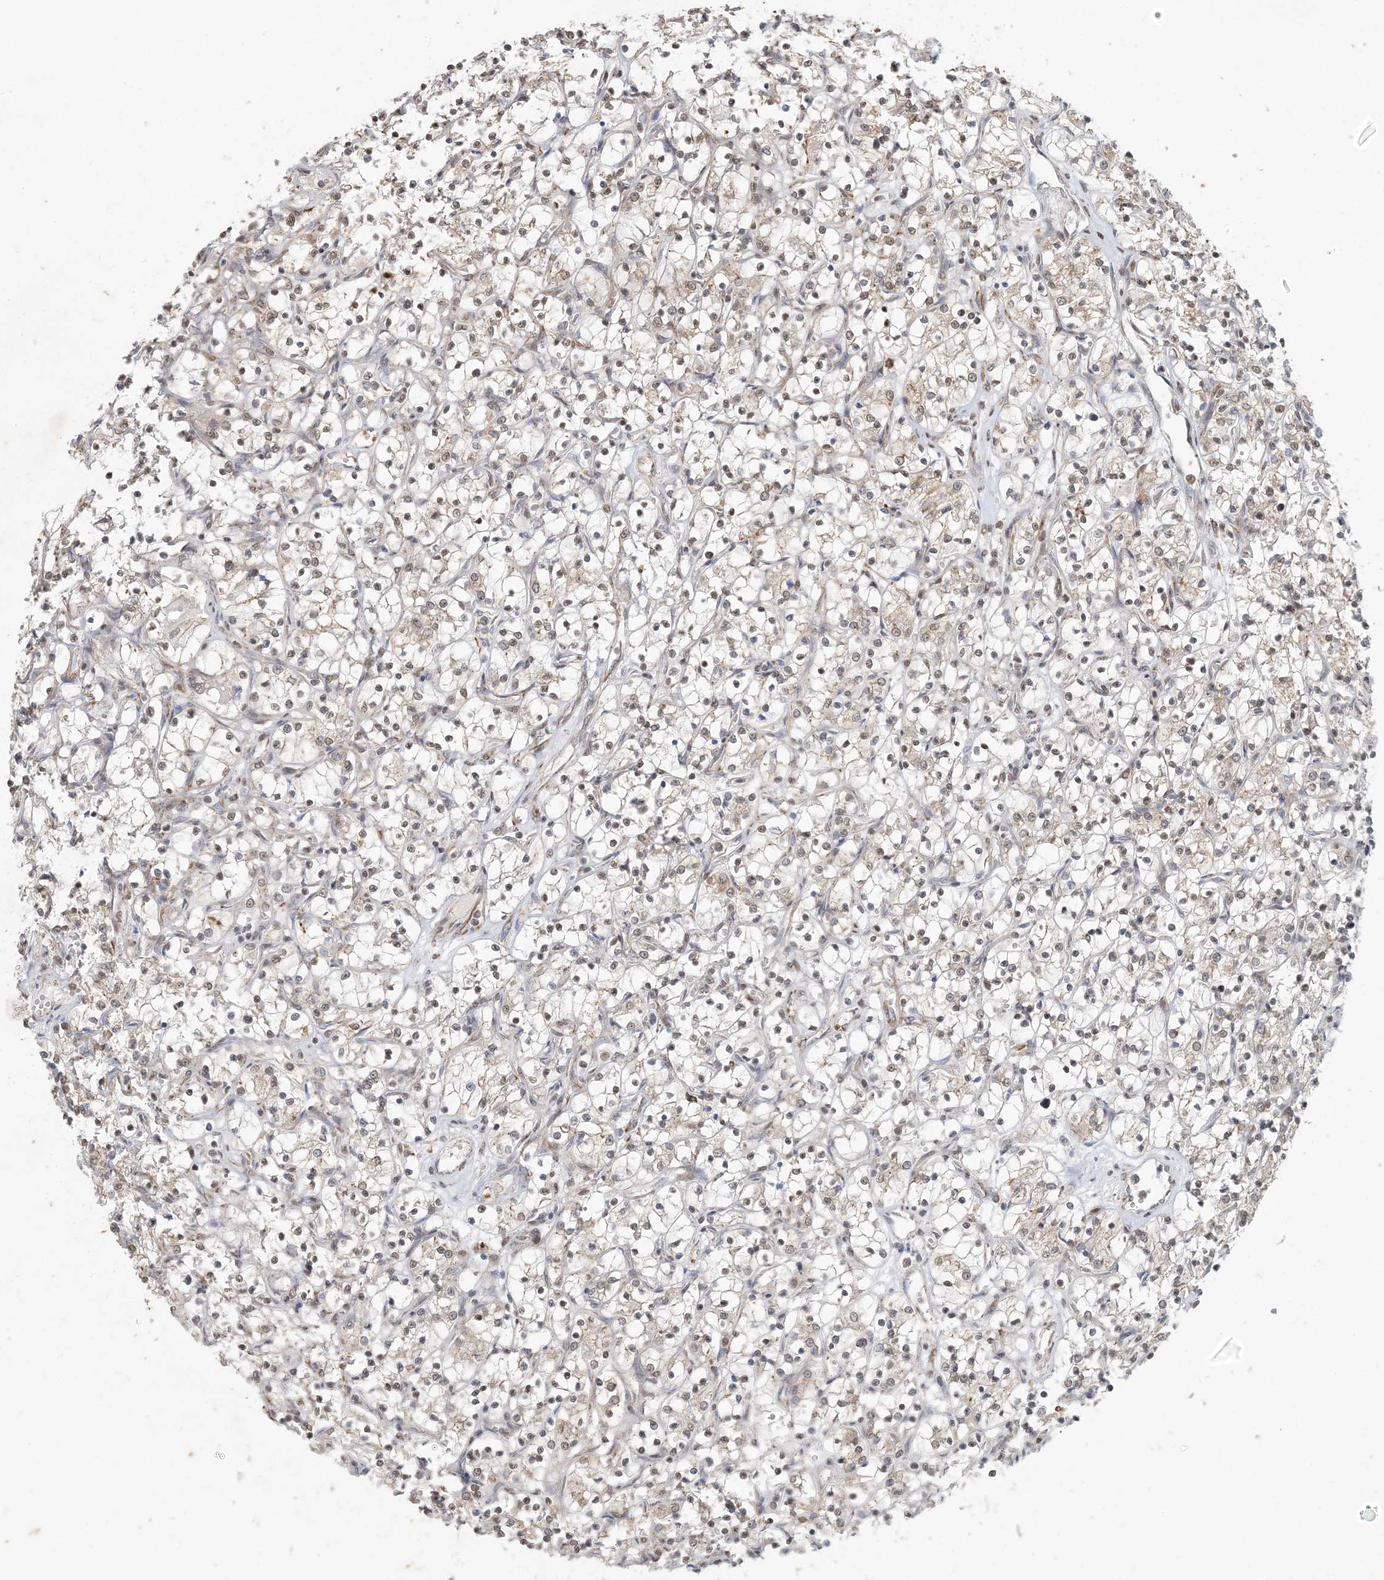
{"staining": {"intensity": "moderate", "quantity": "<25%", "location": "nuclear"}, "tissue": "renal cancer", "cell_type": "Tumor cells", "image_type": "cancer", "snomed": [{"axis": "morphology", "description": "Adenocarcinoma, NOS"}, {"axis": "topography", "description": "Kidney"}], "caption": "About <25% of tumor cells in renal cancer (adenocarcinoma) exhibit moderate nuclear protein staining as visualized by brown immunohistochemical staining.", "gene": "AK9", "patient": {"sex": "female", "age": 69}}